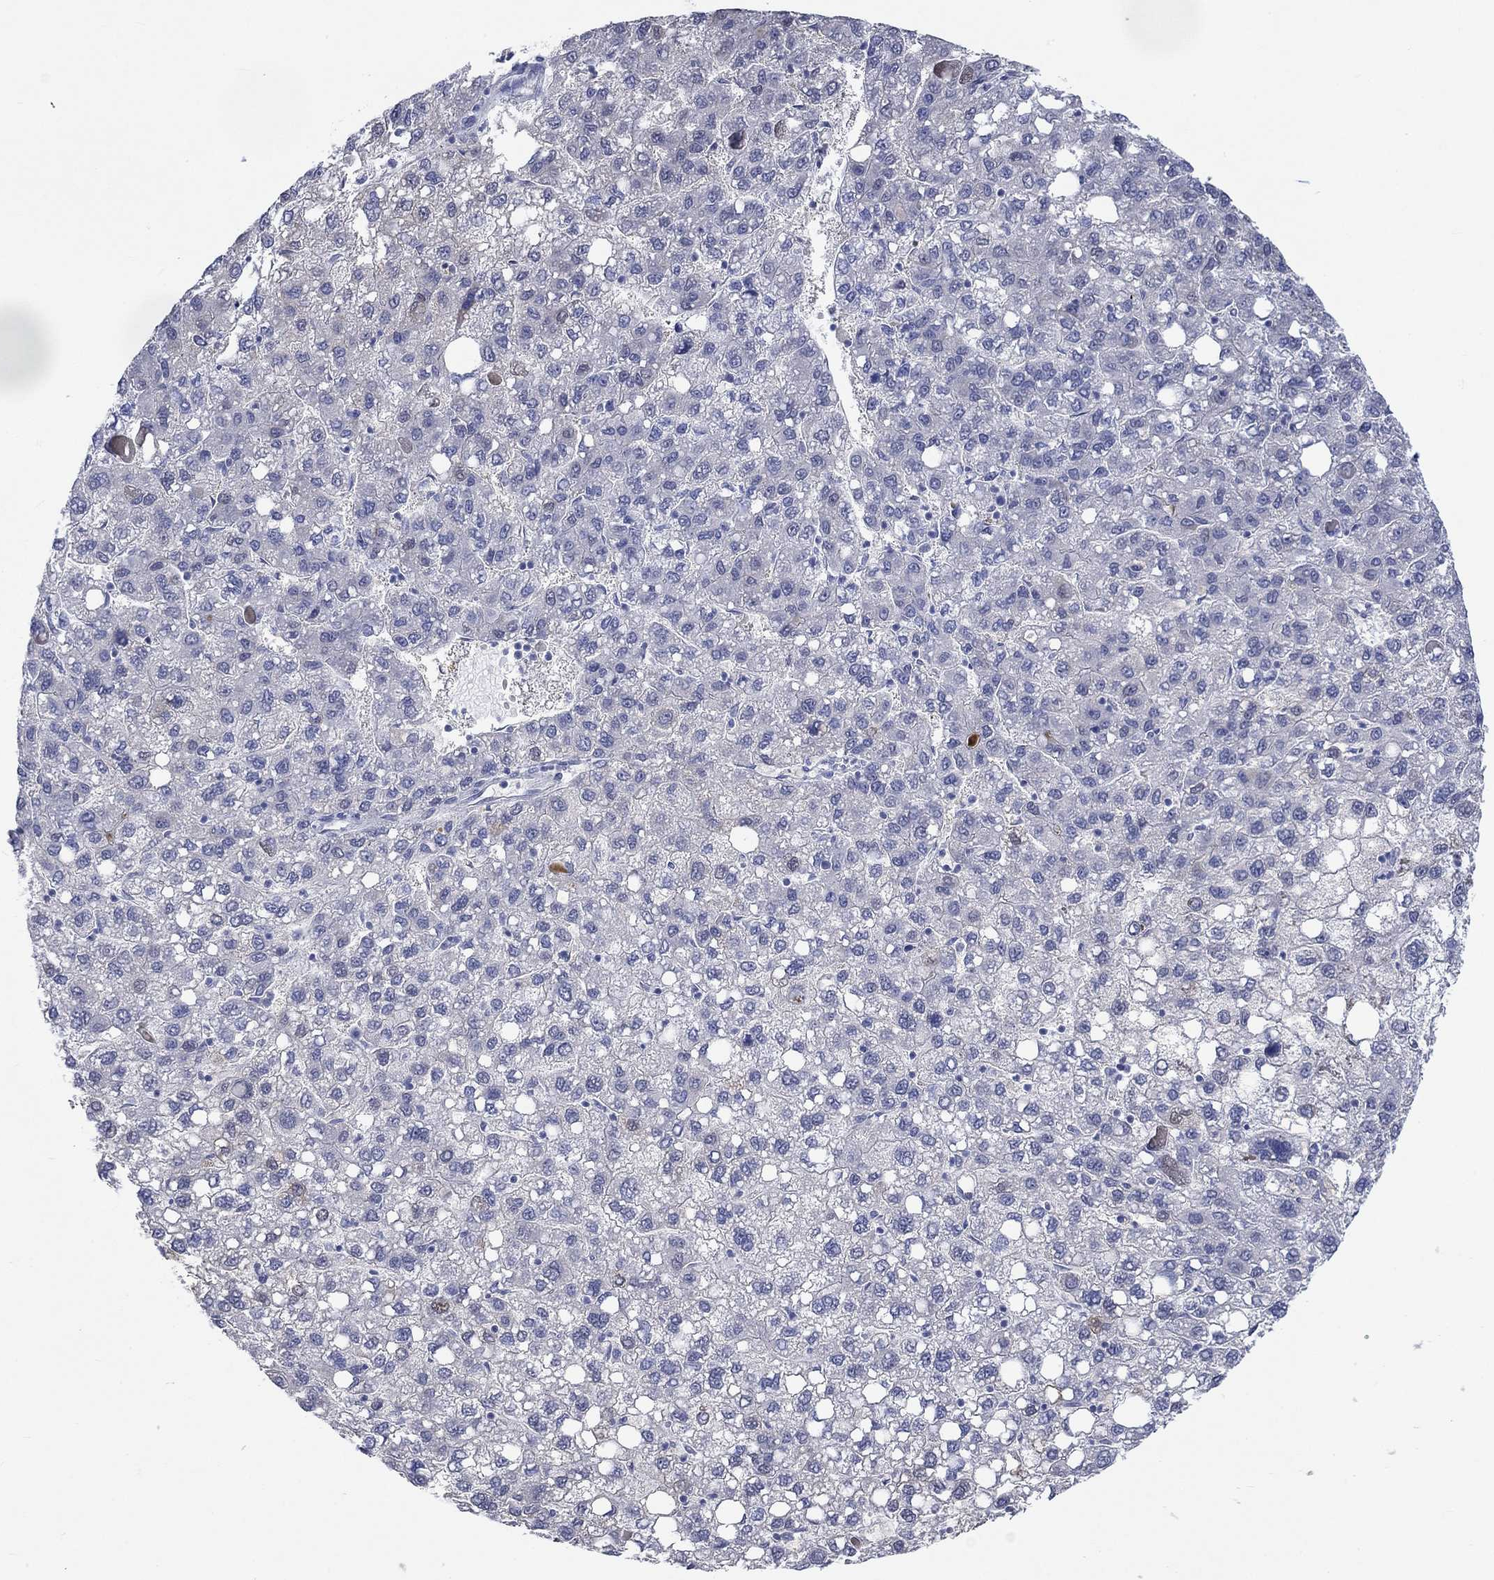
{"staining": {"intensity": "weak", "quantity": "<25%", "location": "cytoplasmic/membranous"}, "tissue": "liver cancer", "cell_type": "Tumor cells", "image_type": "cancer", "snomed": [{"axis": "morphology", "description": "Carcinoma, Hepatocellular, NOS"}, {"axis": "topography", "description": "Liver"}], "caption": "High power microscopy micrograph of an immunohistochemistry photomicrograph of liver hepatocellular carcinoma, revealing no significant expression in tumor cells. (DAB (3,3'-diaminobenzidine) immunohistochemistry visualized using brightfield microscopy, high magnification).", "gene": "PNMA5", "patient": {"sex": "female", "age": 82}}